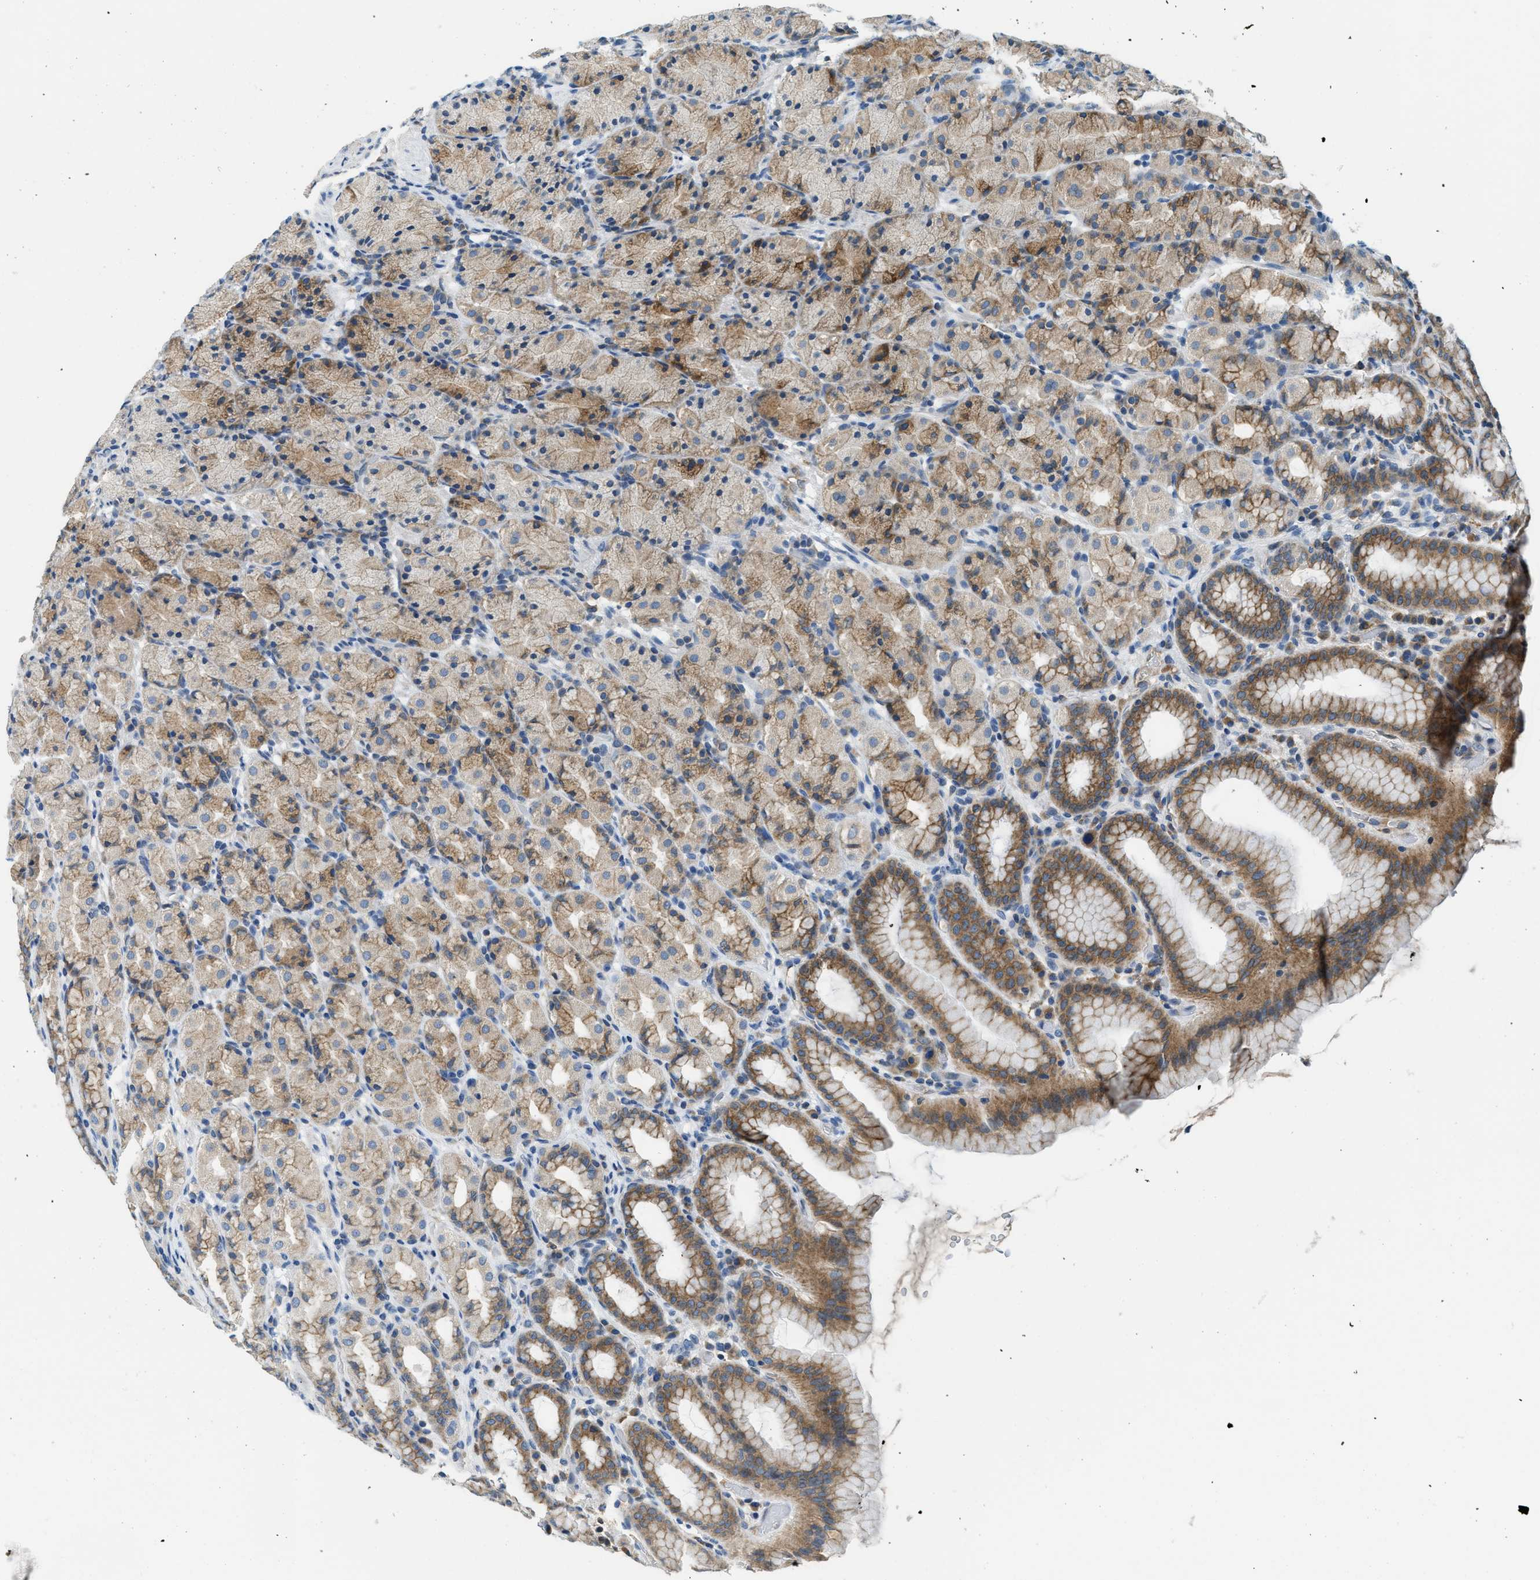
{"staining": {"intensity": "moderate", "quantity": ">75%", "location": "cytoplasmic/membranous"}, "tissue": "stomach", "cell_type": "Glandular cells", "image_type": "normal", "snomed": [{"axis": "morphology", "description": "Normal tissue, NOS"}, {"axis": "topography", "description": "Stomach, upper"}], "caption": "Protein expression analysis of benign human stomach reveals moderate cytoplasmic/membranous expression in approximately >75% of glandular cells.", "gene": "BCAP31", "patient": {"sex": "male", "age": 68}}